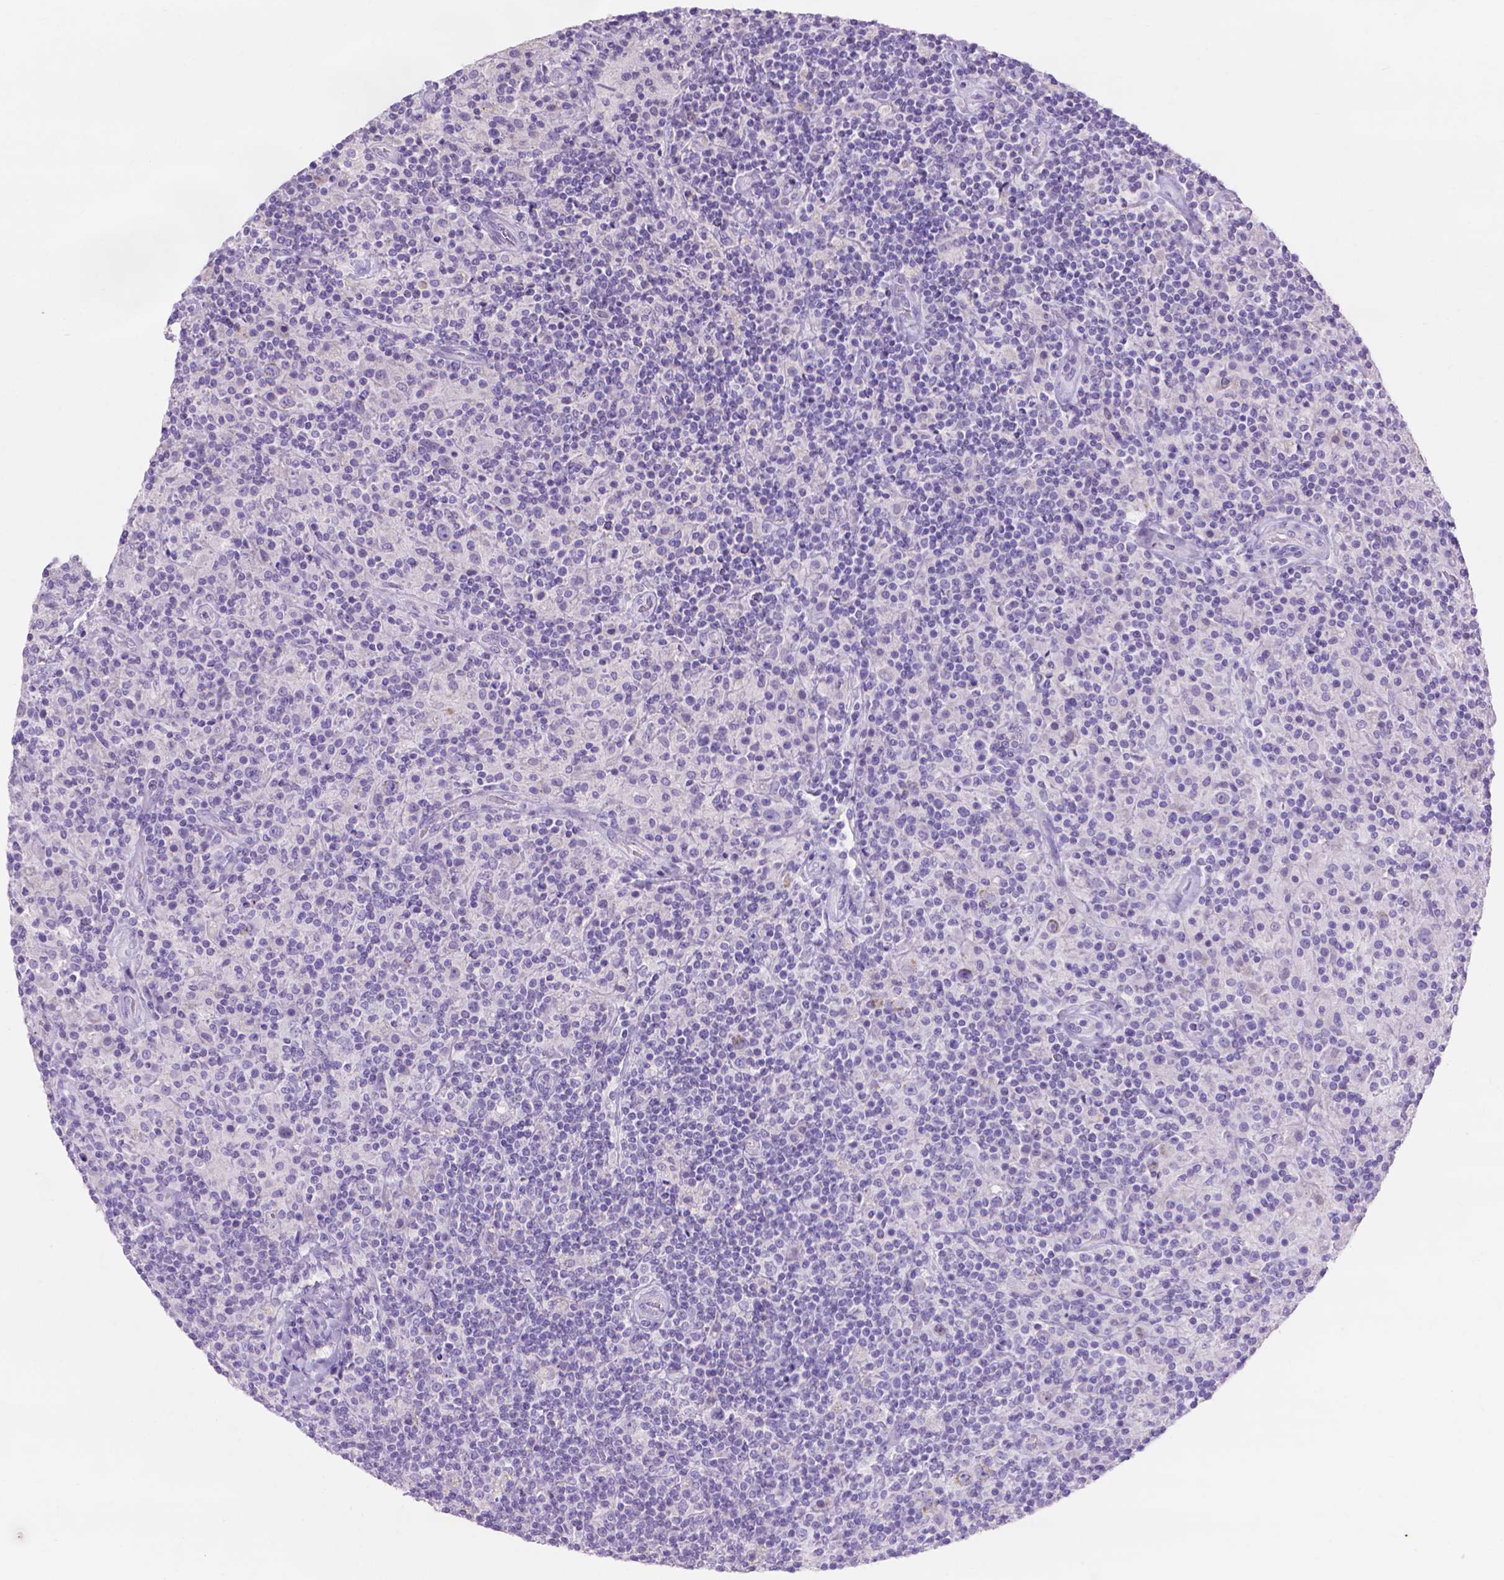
{"staining": {"intensity": "negative", "quantity": "none", "location": "none"}, "tissue": "lymphoma", "cell_type": "Tumor cells", "image_type": "cancer", "snomed": [{"axis": "morphology", "description": "Hodgkin's disease, NOS"}, {"axis": "topography", "description": "Lymph node"}], "caption": "Immunohistochemistry (IHC) photomicrograph of neoplastic tissue: human lymphoma stained with DAB exhibits no significant protein staining in tumor cells.", "gene": "MMP11", "patient": {"sex": "male", "age": 70}}